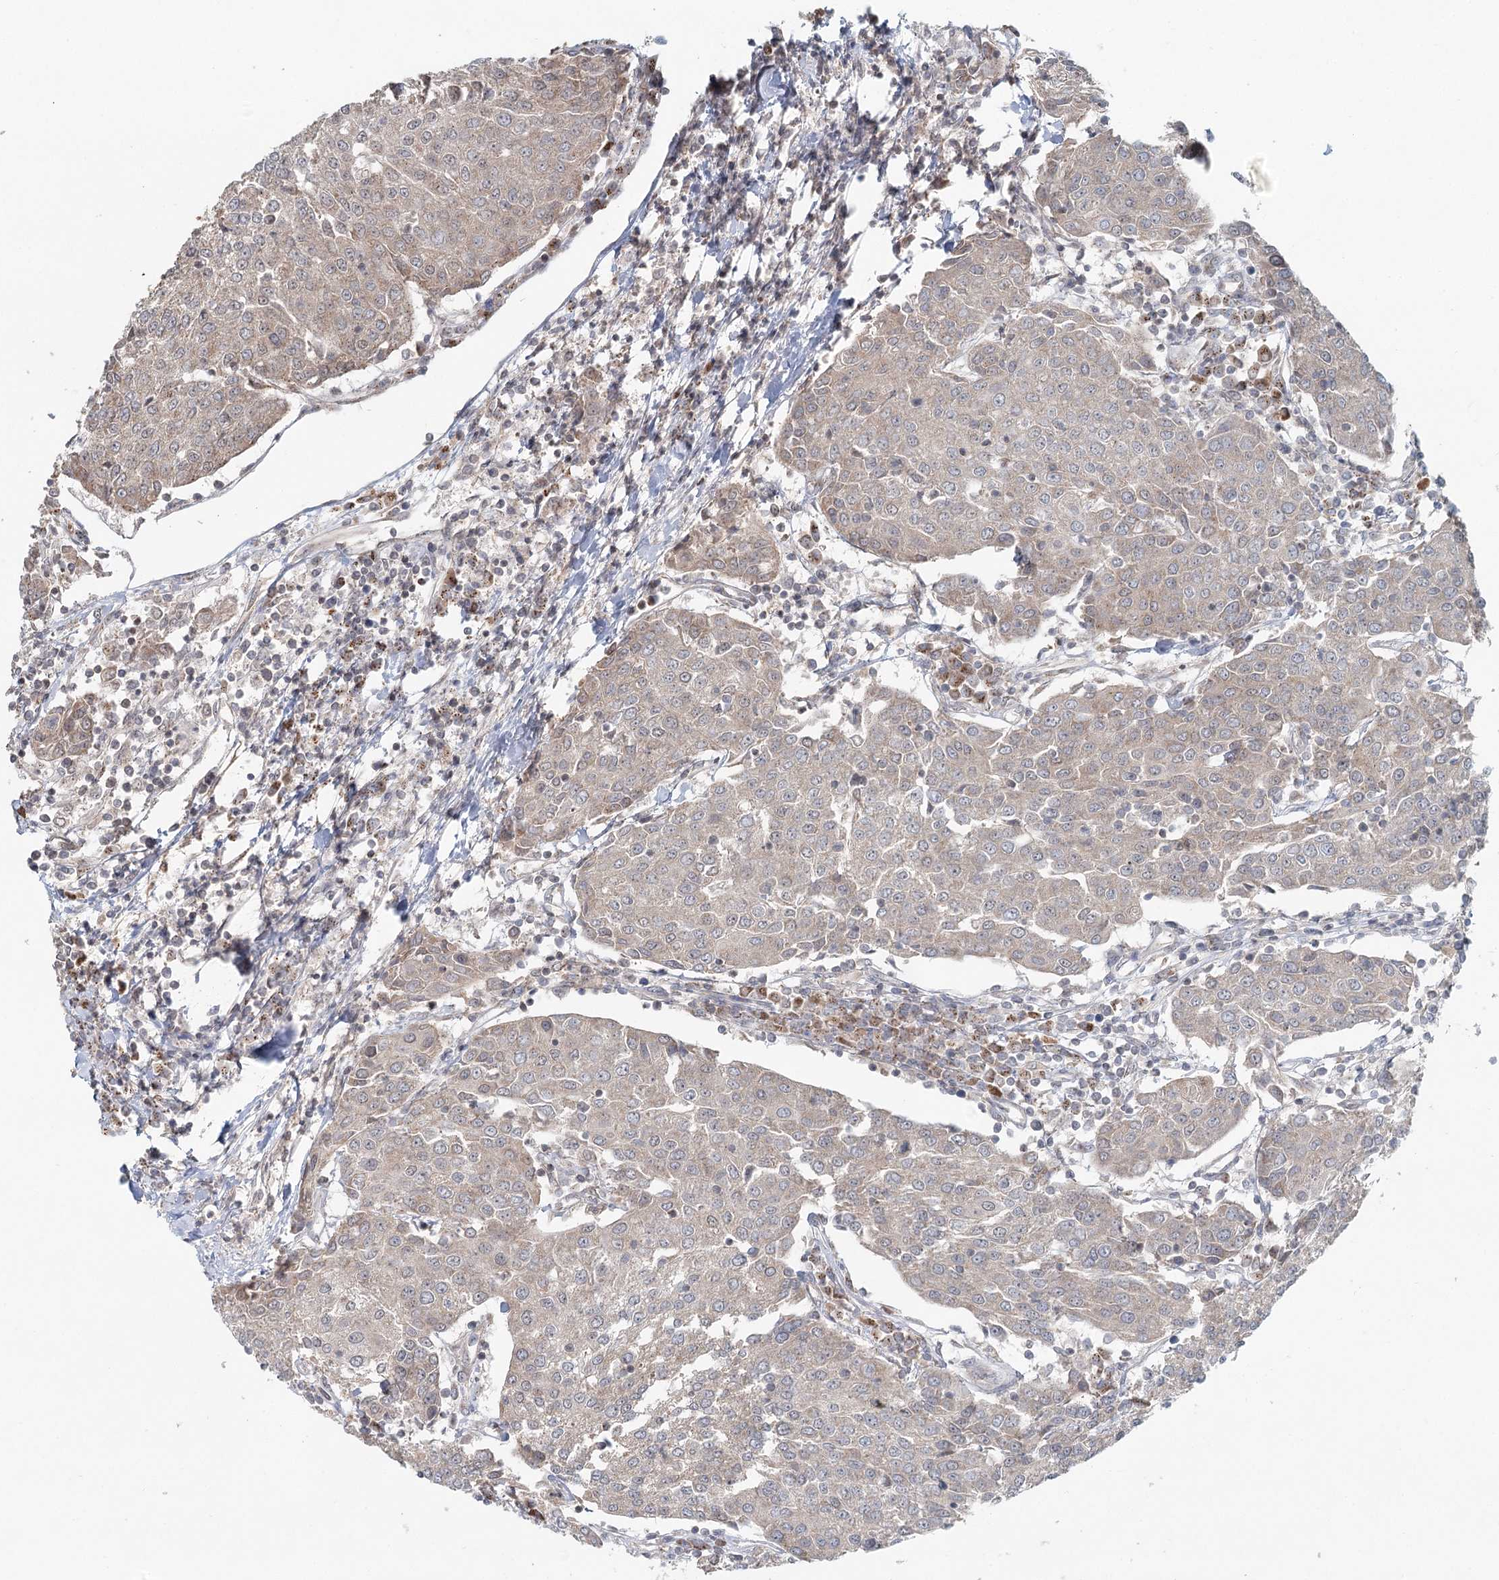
{"staining": {"intensity": "weak", "quantity": "<25%", "location": "nuclear"}, "tissue": "urothelial cancer", "cell_type": "Tumor cells", "image_type": "cancer", "snomed": [{"axis": "morphology", "description": "Urothelial carcinoma, High grade"}, {"axis": "topography", "description": "Urinary bladder"}], "caption": "This is a photomicrograph of immunohistochemistry (IHC) staining of high-grade urothelial carcinoma, which shows no positivity in tumor cells.", "gene": "GPALPP1", "patient": {"sex": "female", "age": 85}}